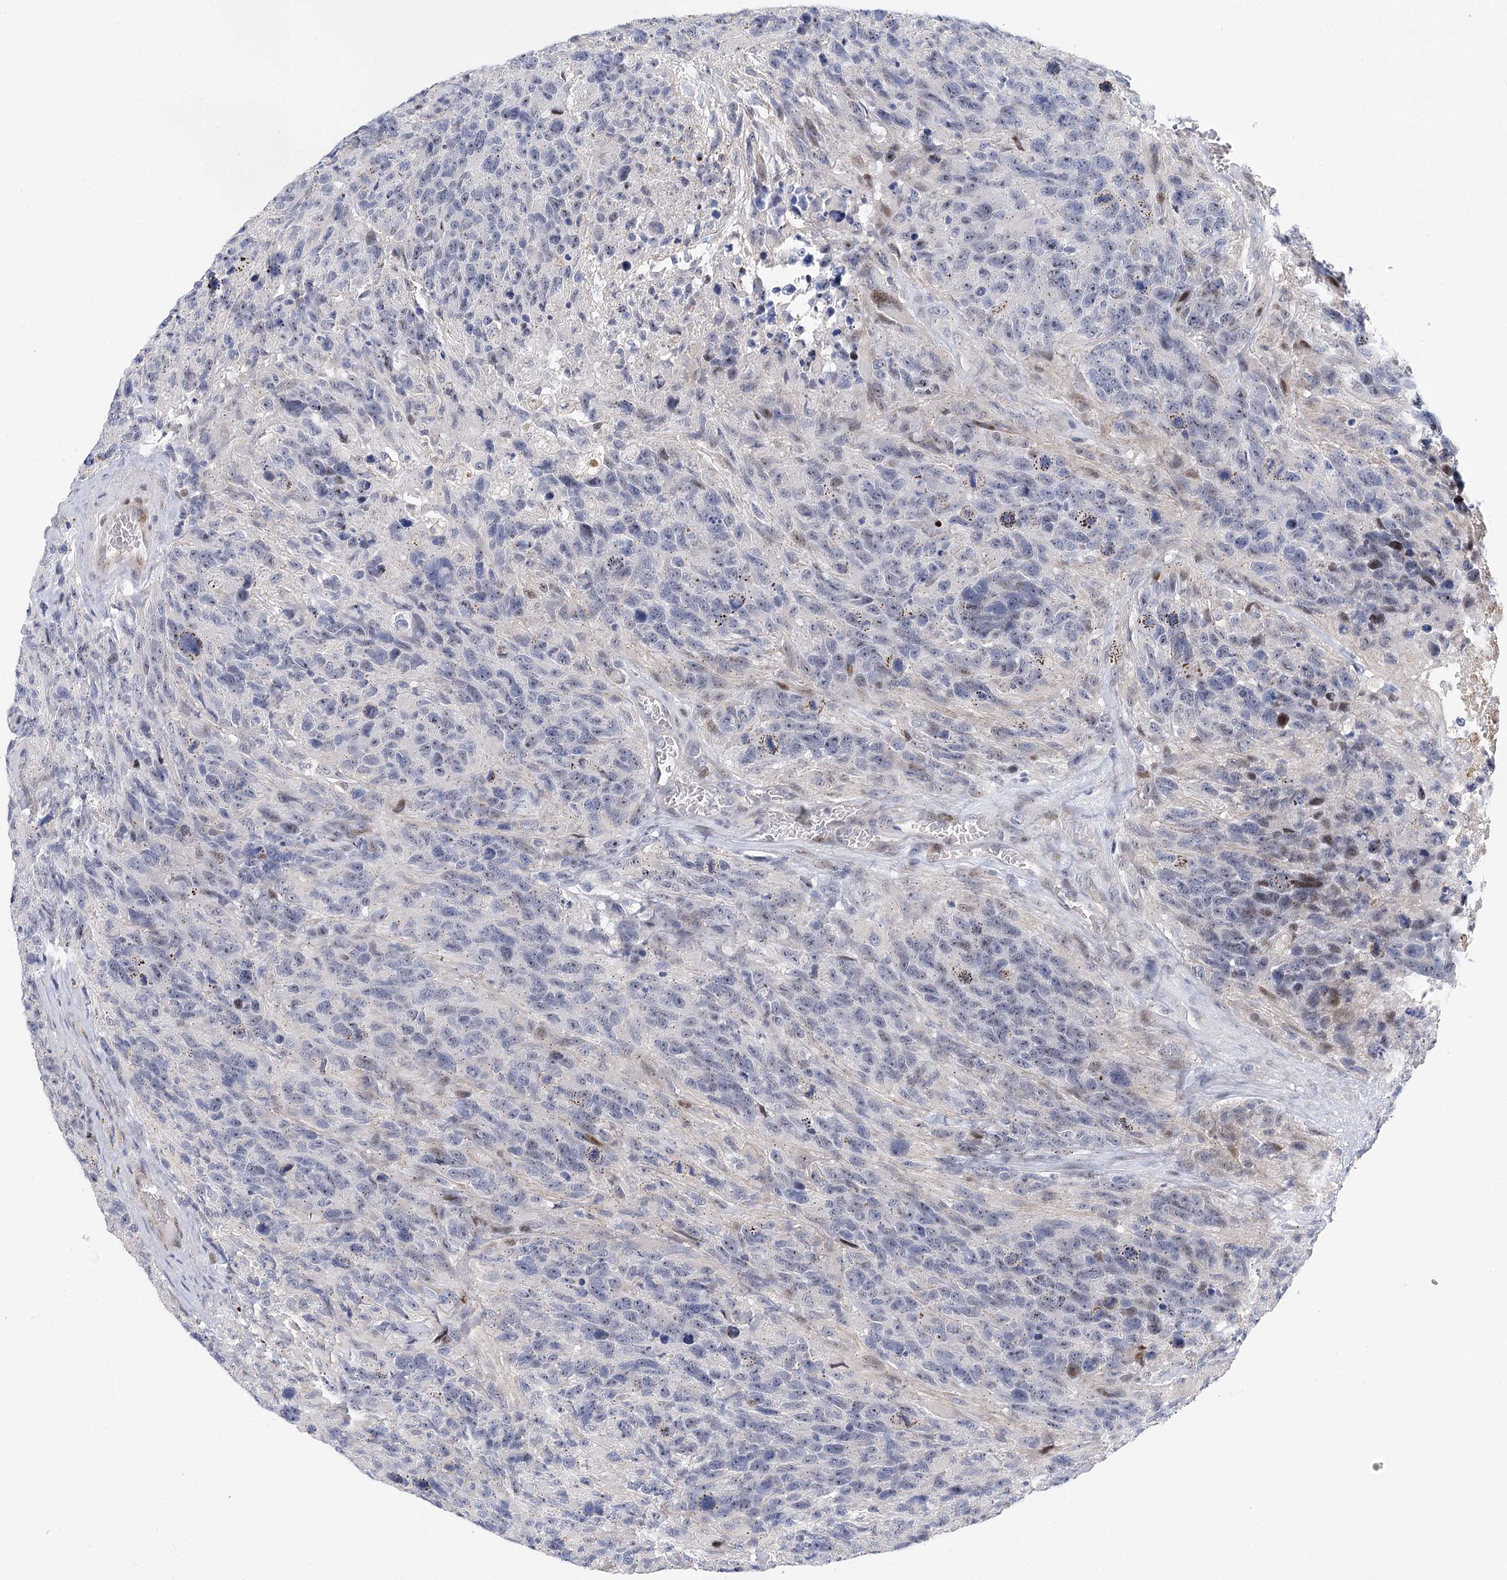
{"staining": {"intensity": "negative", "quantity": "none", "location": "none"}, "tissue": "glioma", "cell_type": "Tumor cells", "image_type": "cancer", "snomed": [{"axis": "morphology", "description": "Glioma, malignant, High grade"}, {"axis": "topography", "description": "Brain"}], "caption": "IHC photomicrograph of neoplastic tissue: human malignant glioma (high-grade) stained with DAB displays no significant protein positivity in tumor cells. (DAB immunohistochemistry (IHC), high magnification).", "gene": "CAMTA1", "patient": {"sex": "male", "age": 69}}